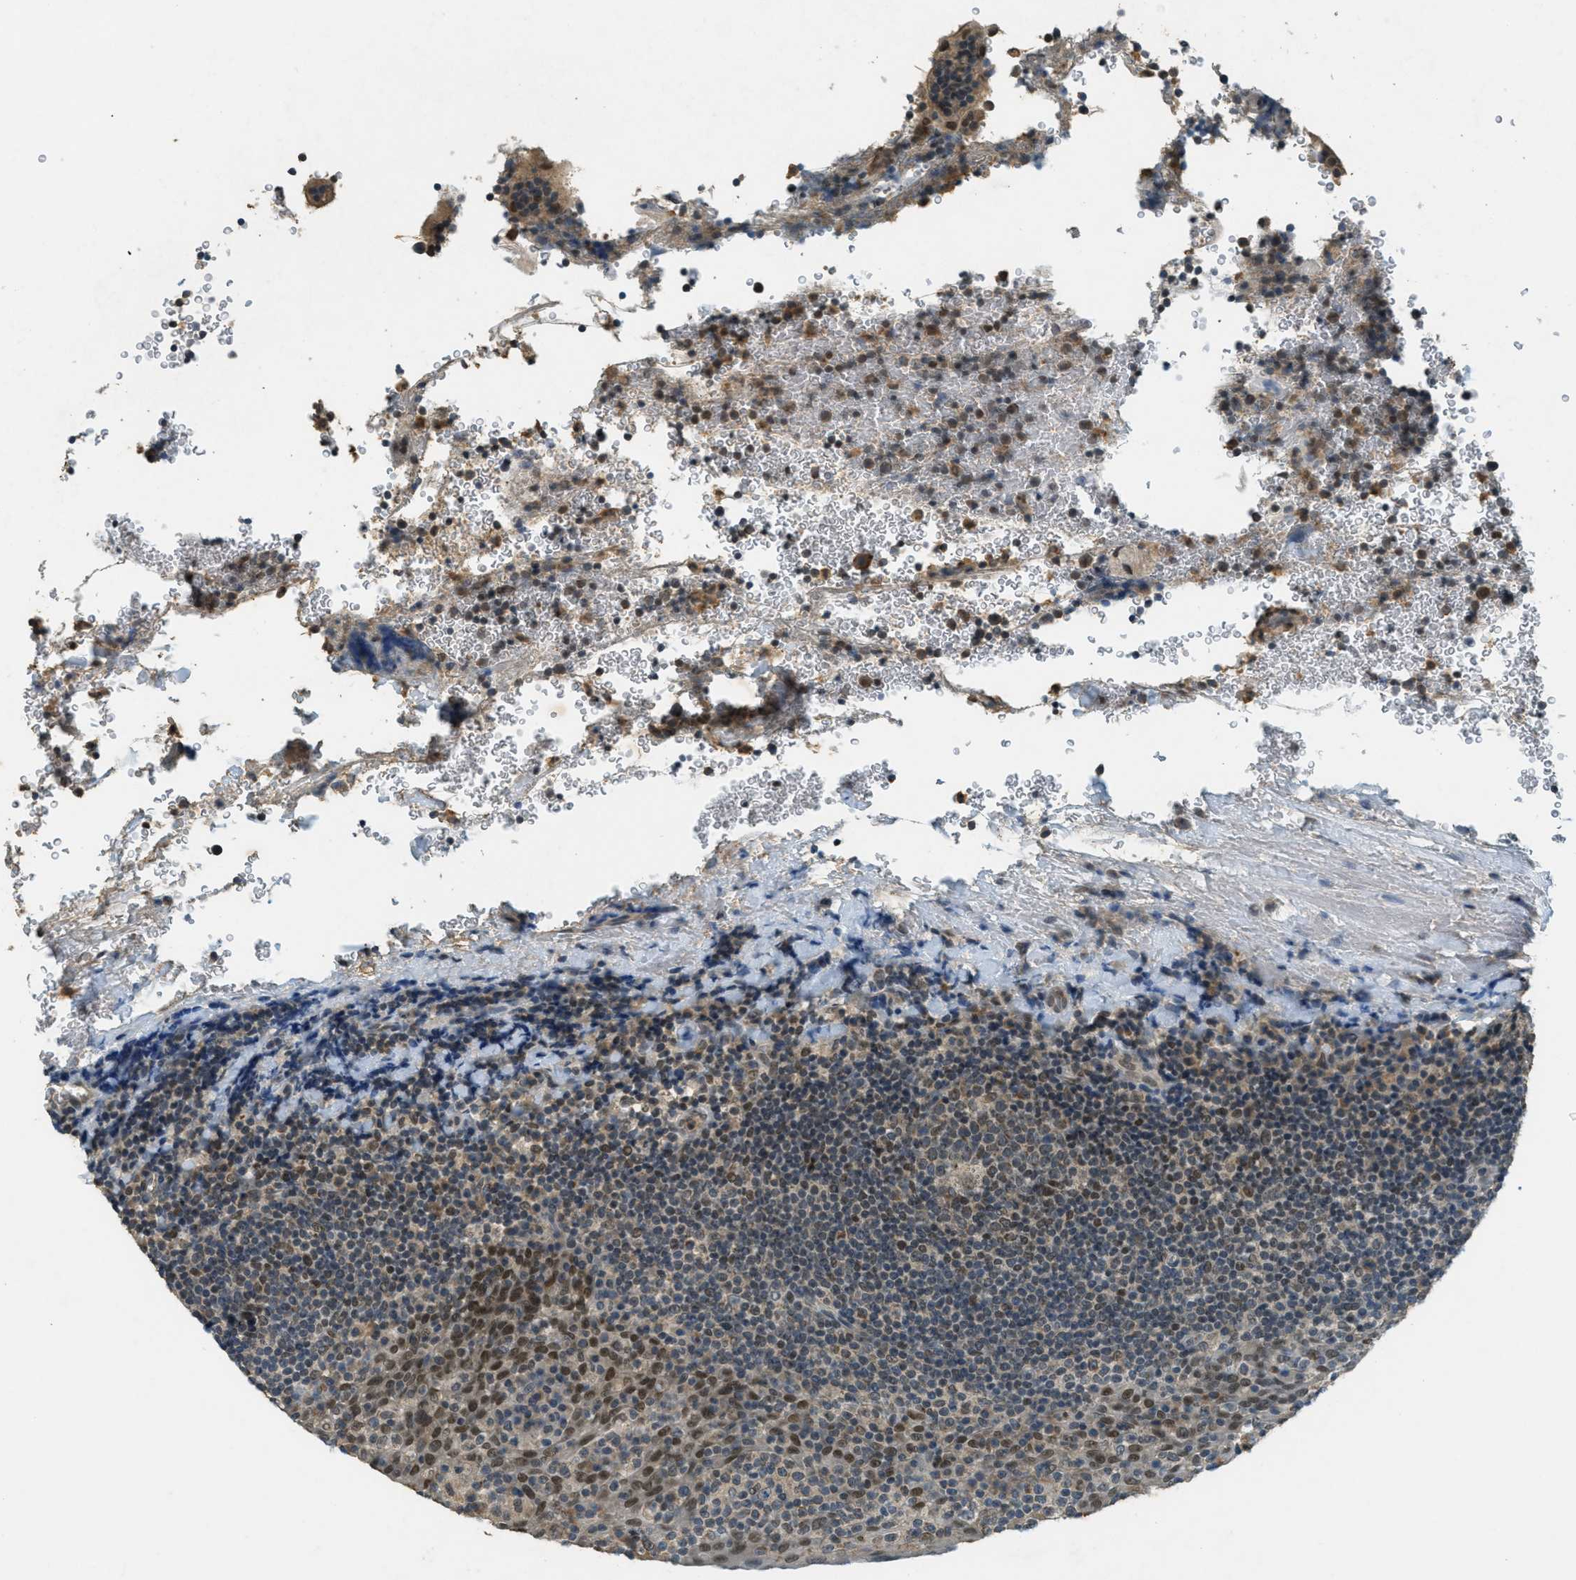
{"staining": {"intensity": "weak", "quantity": "25%-75%", "location": "cytoplasmic/membranous,nuclear"}, "tissue": "tonsil", "cell_type": "Germinal center cells", "image_type": "normal", "snomed": [{"axis": "morphology", "description": "Normal tissue, NOS"}, {"axis": "topography", "description": "Tonsil"}], "caption": "Protein staining of unremarkable tonsil displays weak cytoplasmic/membranous,nuclear positivity in approximately 25%-75% of germinal center cells.", "gene": "TCF20", "patient": {"sex": "male", "age": 17}}